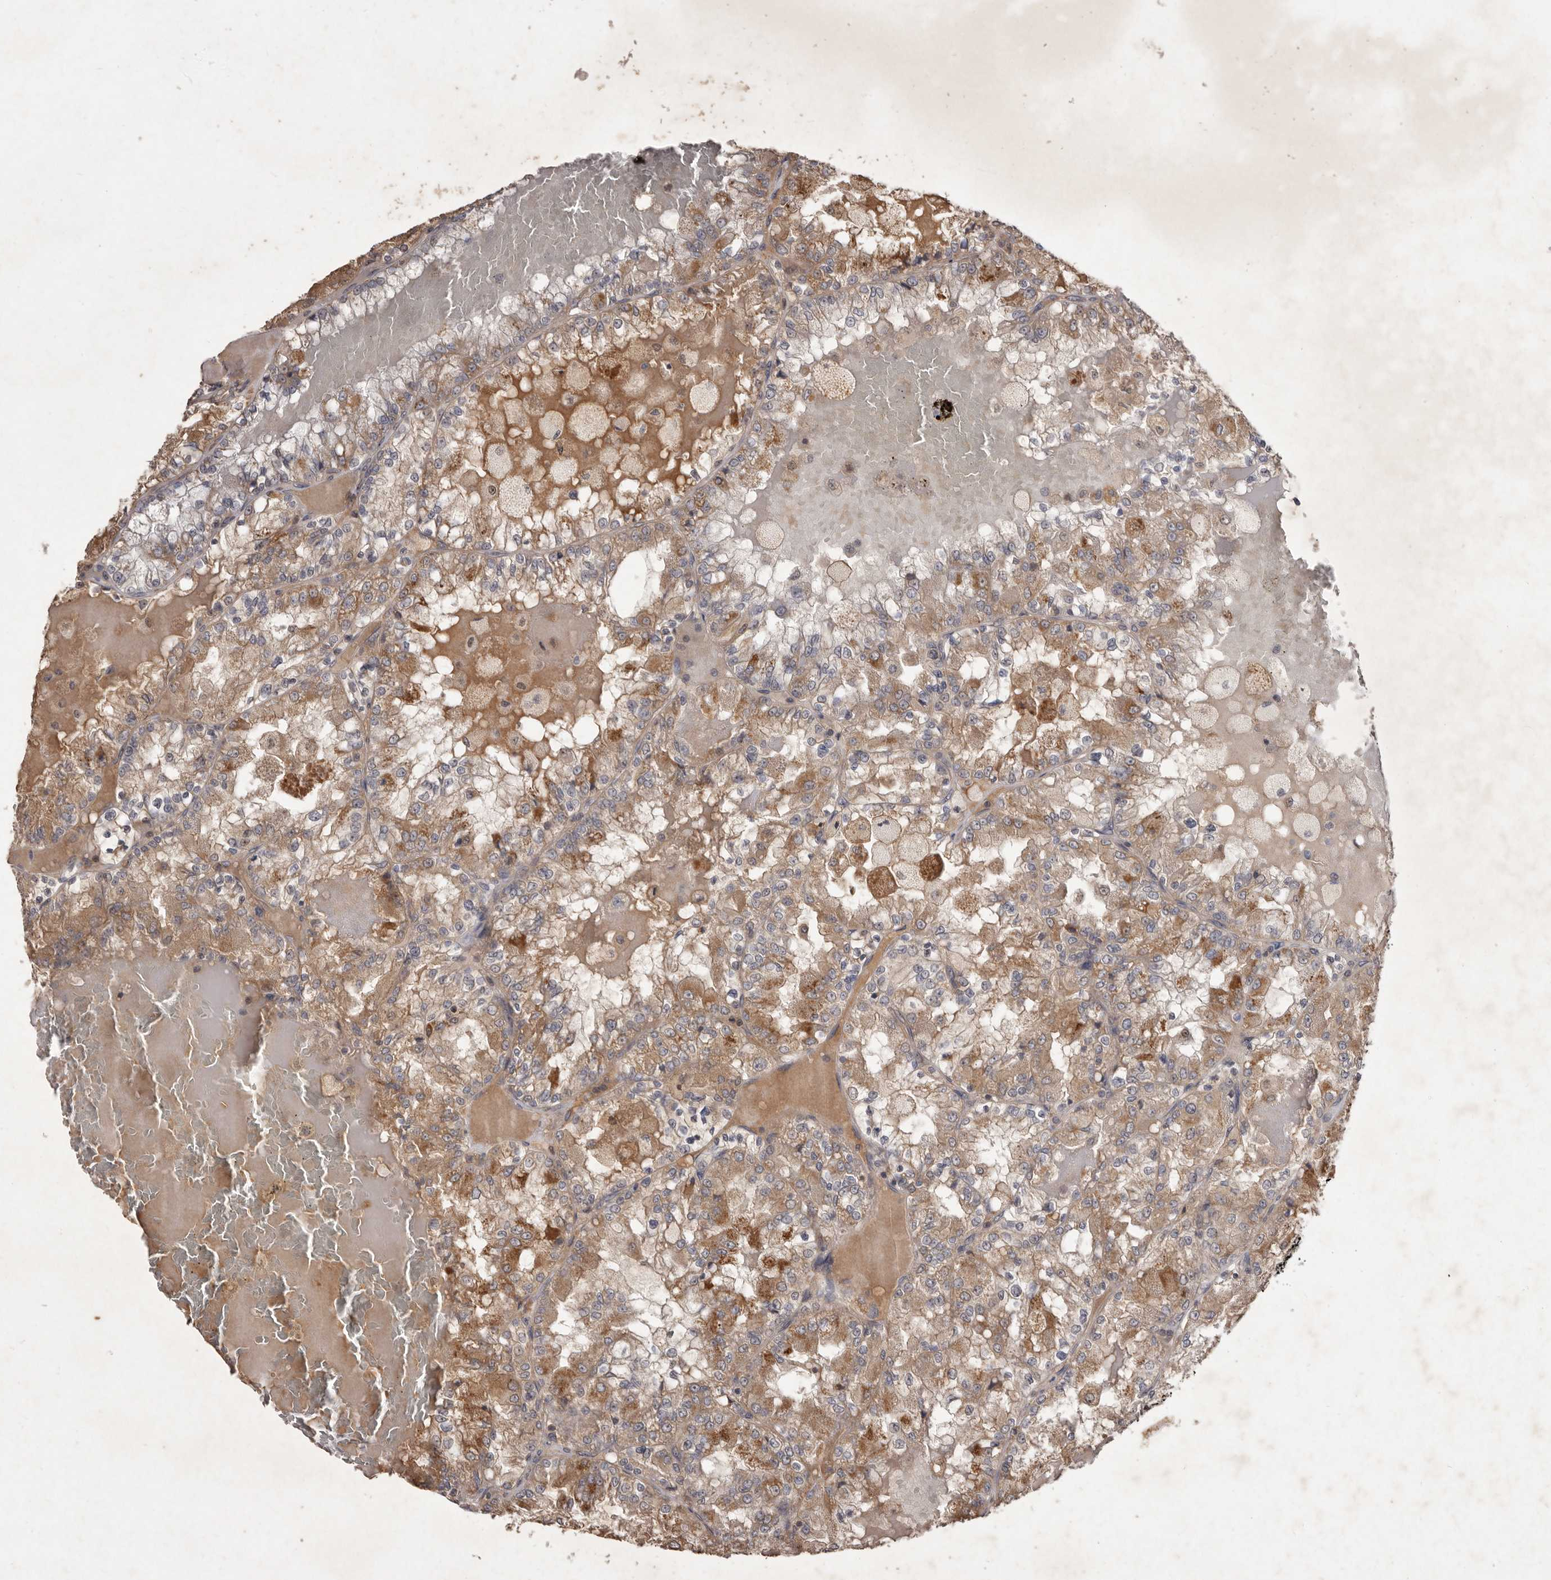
{"staining": {"intensity": "moderate", "quantity": ">75%", "location": "cytoplasmic/membranous"}, "tissue": "renal cancer", "cell_type": "Tumor cells", "image_type": "cancer", "snomed": [{"axis": "morphology", "description": "Adenocarcinoma, NOS"}, {"axis": "topography", "description": "Kidney"}], "caption": "A brown stain shows moderate cytoplasmic/membranous staining of a protein in renal cancer (adenocarcinoma) tumor cells.", "gene": "FLAD1", "patient": {"sex": "female", "age": 56}}